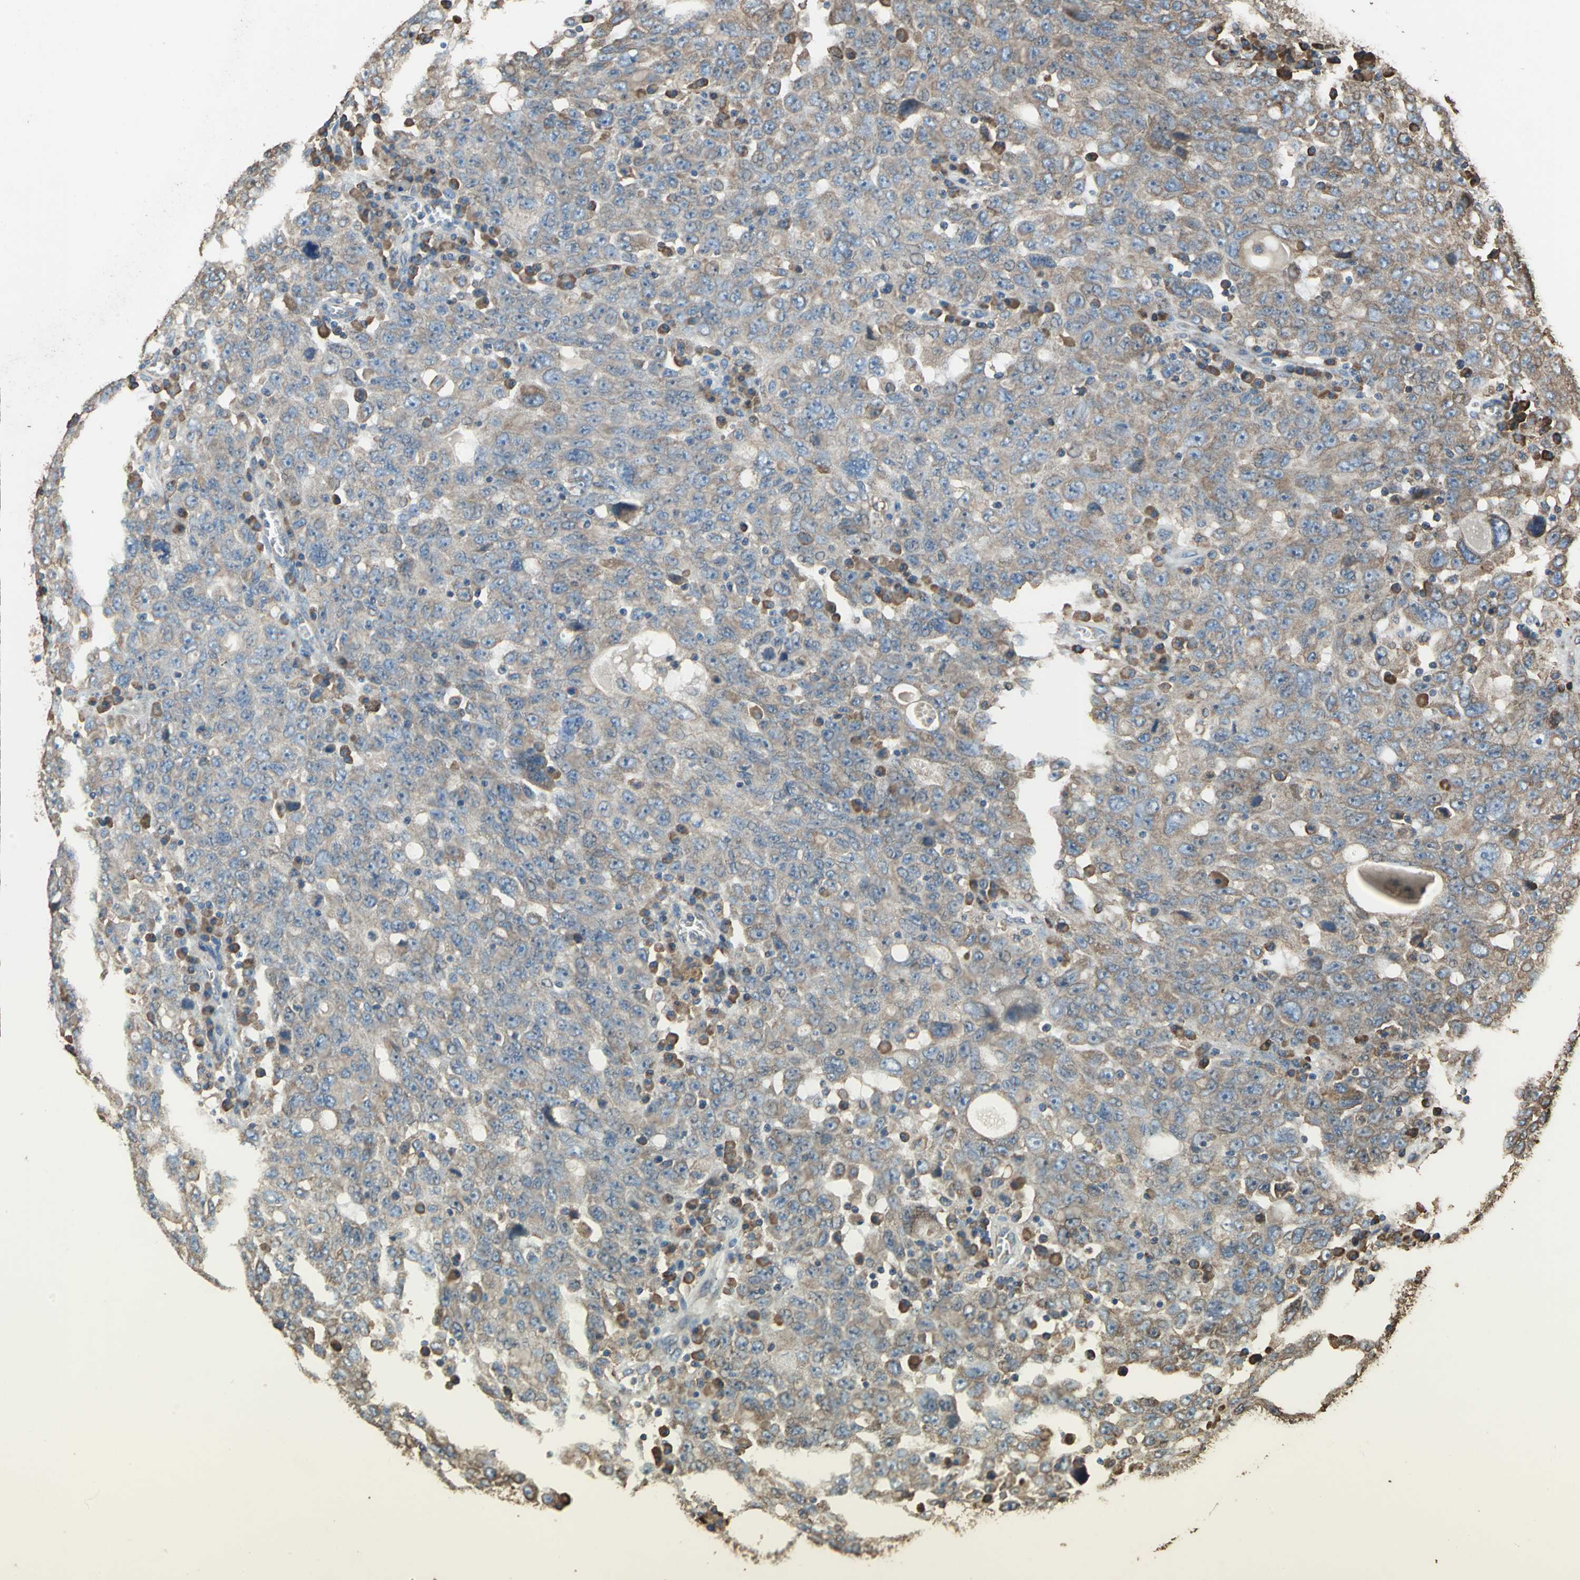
{"staining": {"intensity": "moderate", "quantity": ">75%", "location": "cytoplasmic/membranous"}, "tissue": "ovarian cancer", "cell_type": "Tumor cells", "image_type": "cancer", "snomed": [{"axis": "morphology", "description": "Carcinoma, endometroid"}, {"axis": "topography", "description": "Ovary"}], "caption": "Immunohistochemistry (DAB) staining of ovarian cancer reveals moderate cytoplasmic/membranous protein staining in about >75% of tumor cells.", "gene": "GPANK1", "patient": {"sex": "female", "age": 62}}